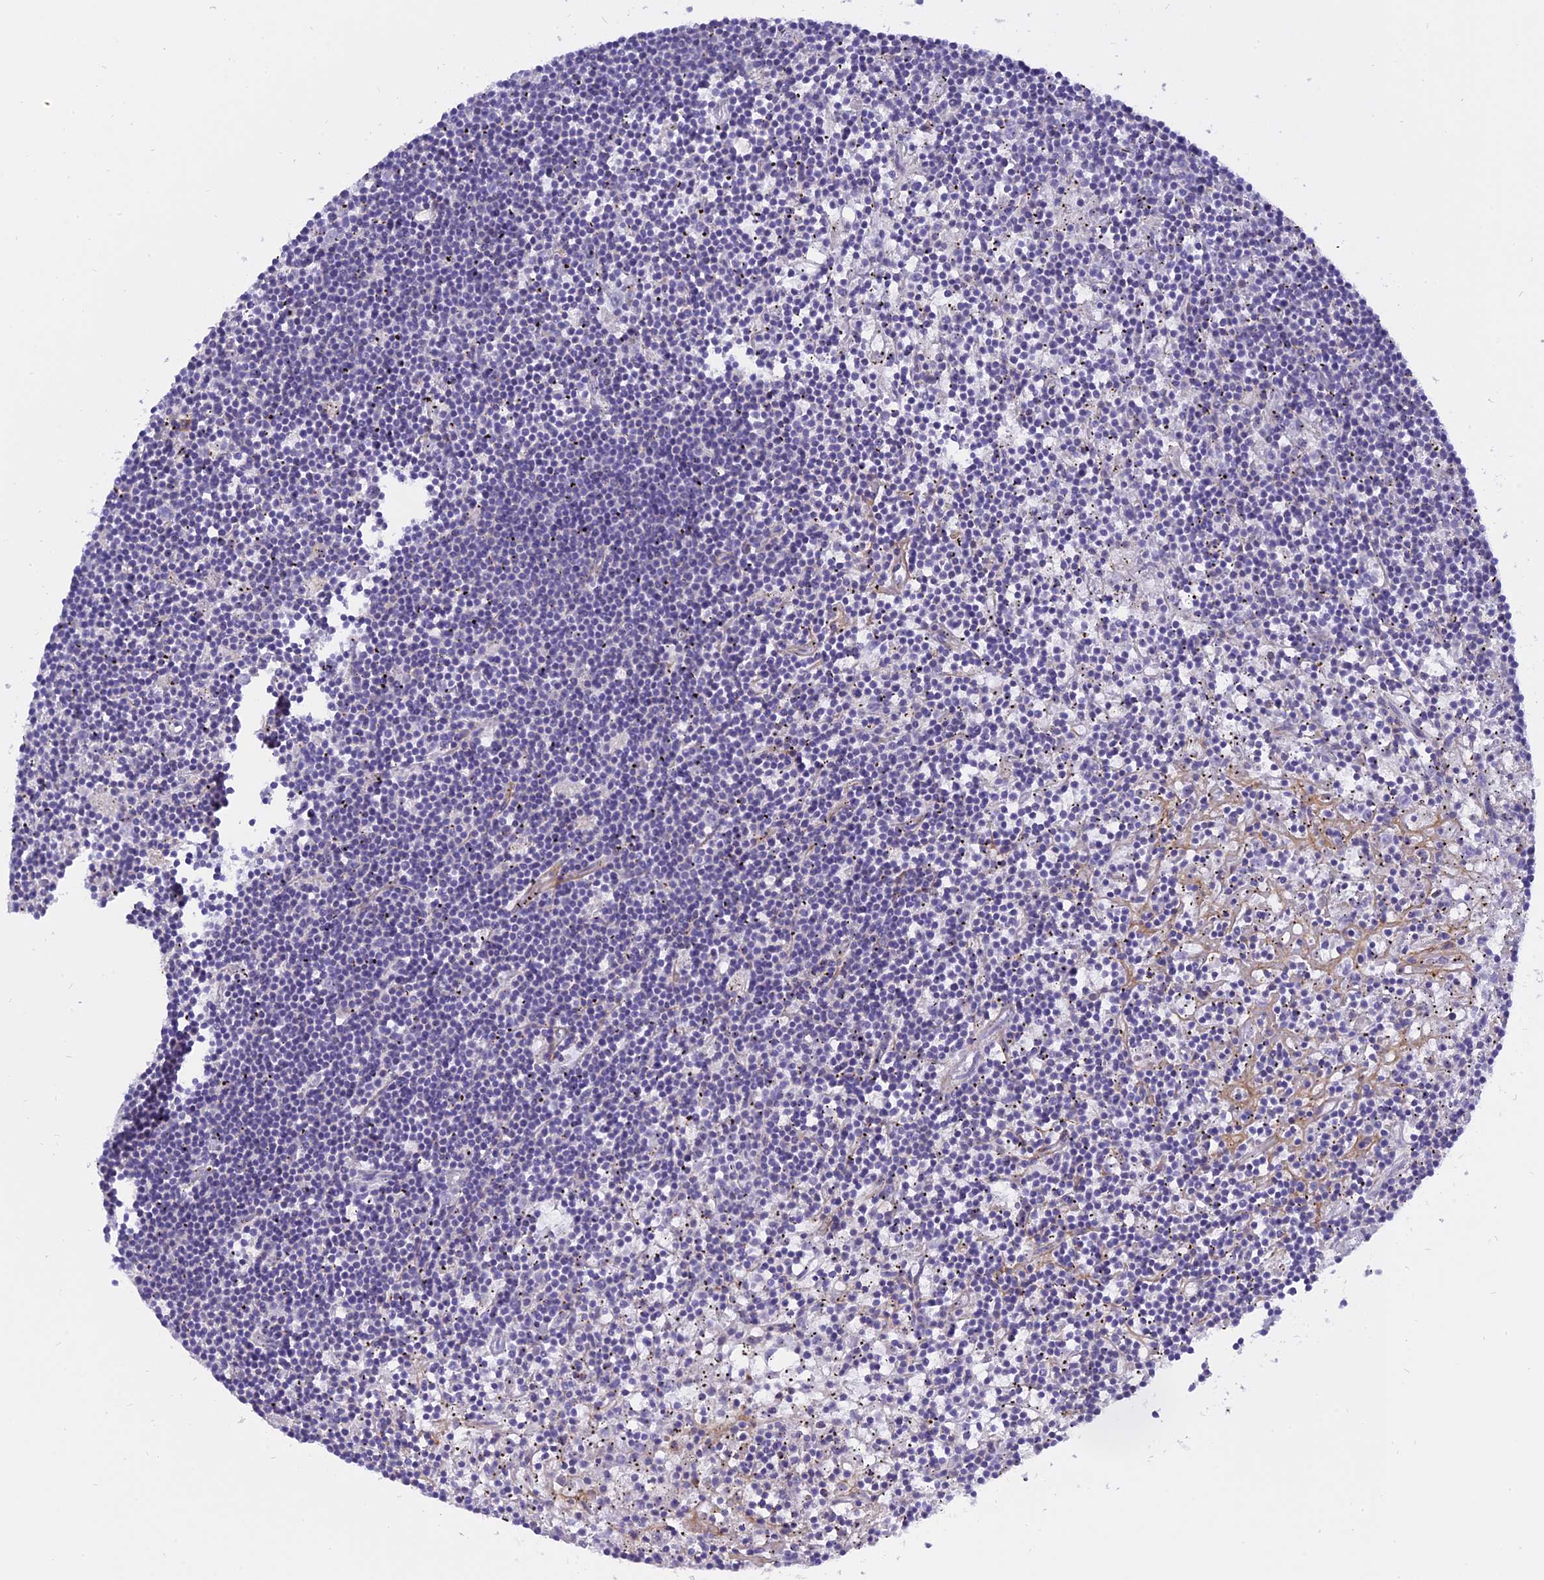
{"staining": {"intensity": "negative", "quantity": "none", "location": "none"}, "tissue": "lymphoma", "cell_type": "Tumor cells", "image_type": "cancer", "snomed": [{"axis": "morphology", "description": "Malignant lymphoma, non-Hodgkin's type, Low grade"}, {"axis": "topography", "description": "Spleen"}], "caption": "Immunohistochemistry of human malignant lymphoma, non-Hodgkin's type (low-grade) demonstrates no staining in tumor cells.", "gene": "MBD3L1", "patient": {"sex": "male", "age": 76}}